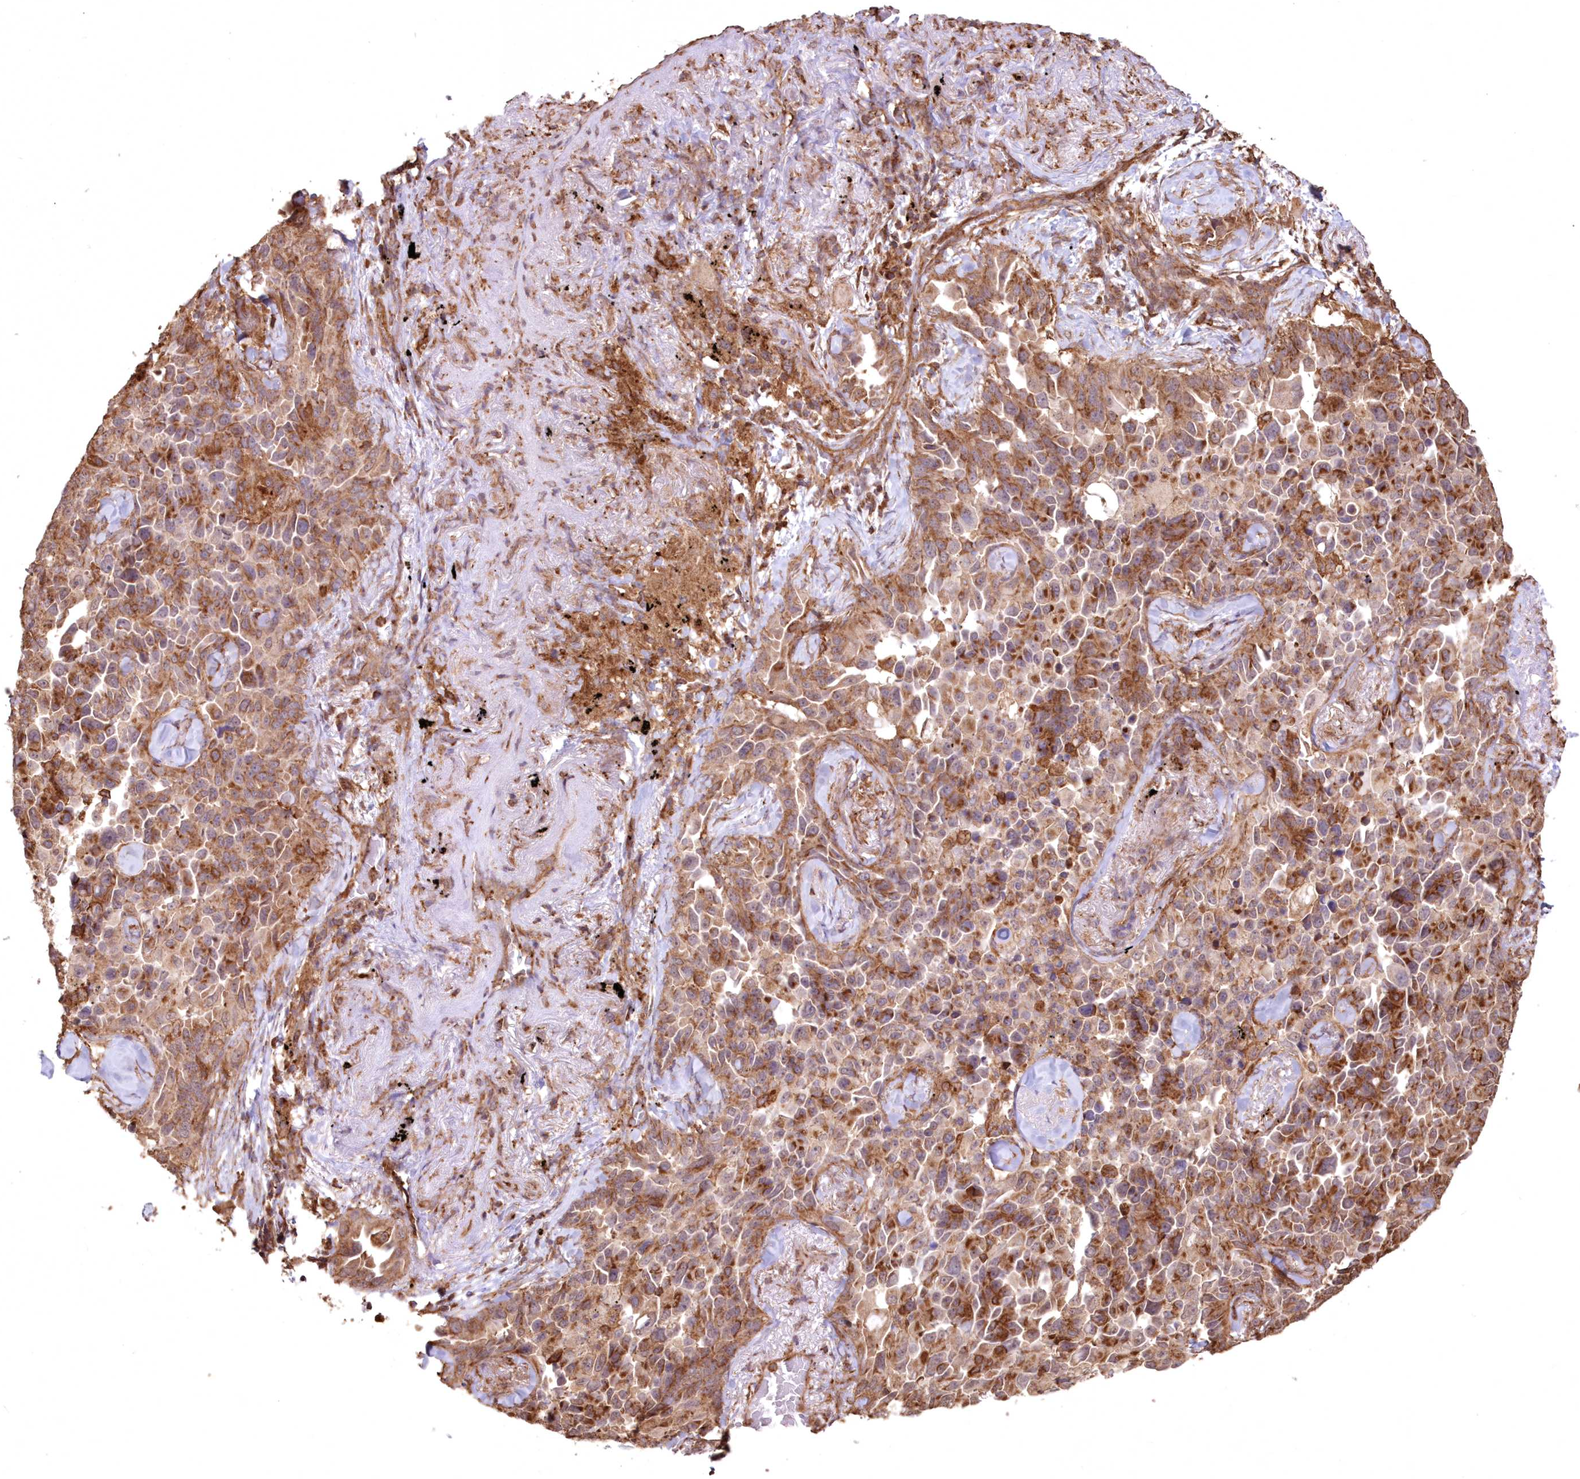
{"staining": {"intensity": "moderate", "quantity": ">75%", "location": "cytoplasmic/membranous"}, "tissue": "lung cancer", "cell_type": "Tumor cells", "image_type": "cancer", "snomed": [{"axis": "morphology", "description": "Adenocarcinoma, NOS"}, {"axis": "topography", "description": "Lung"}], "caption": "DAB immunohistochemical staining of adenocarcinoma (lung) shows moderate cytoplasmic/membranous protein staining in about >75% of tumor cells.", "gene": "TMEM139", "patient": {"sex": "female", "age": 67}}